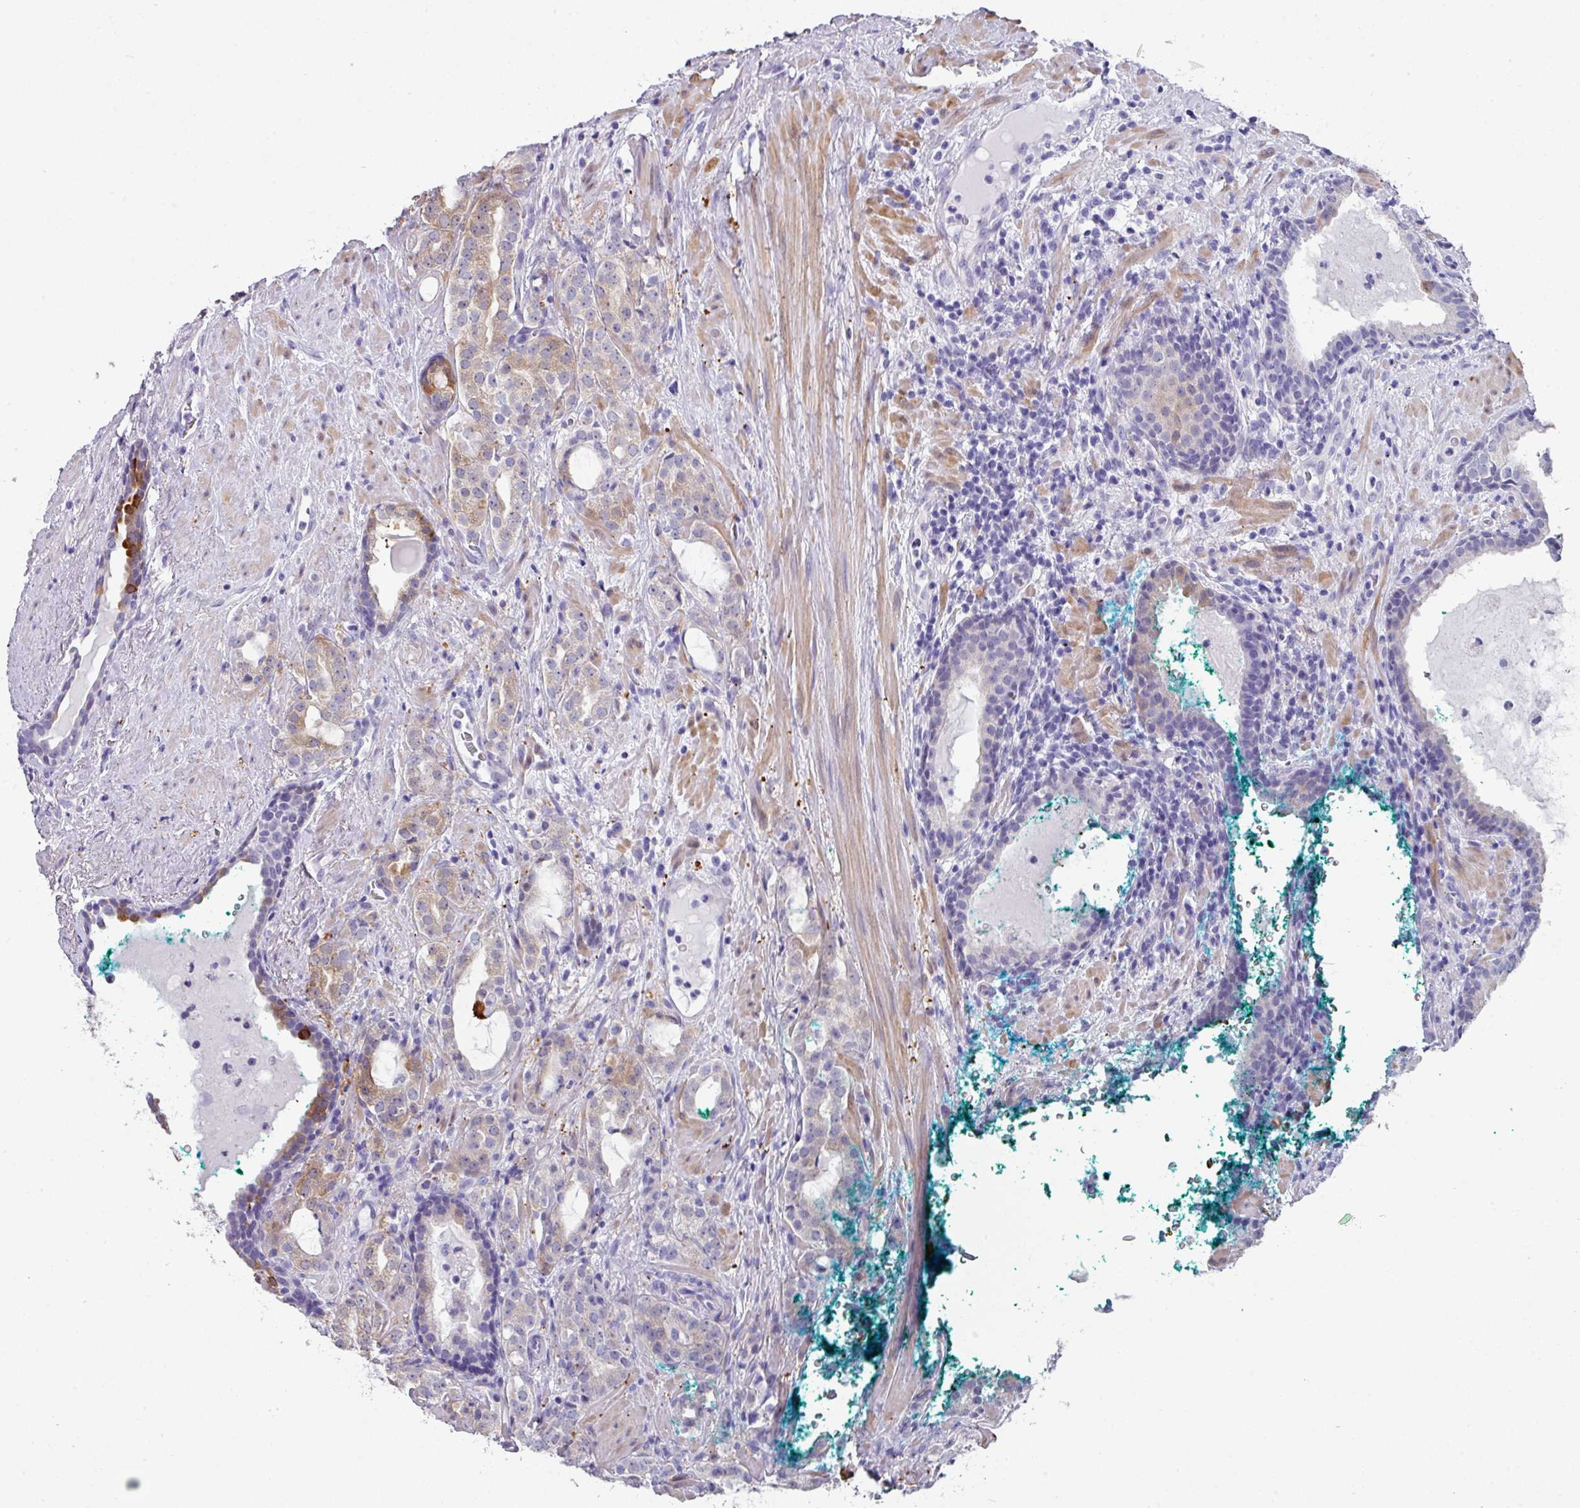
{"staining": {"intensity": "moderate", "quantity": "<25%", "location": "cytoplasmic/membranous"}, "tissue": "prostate cancer", "cell_type": "Tumor cells", "image_type": "cancer", "snomed": [{"axis": "morphology", "description": "Adenocarcinoma, High grade"}, {"axis": "topography", "description": "Prostate"}], "caption": "High-power microscopy captured an IHC image of prostate adenocarcinoma (high-grade), revealing moderate cytoplasmic/membranous positivity in about <25% of tumor cells. Using DAB (brown) and hematoxylin (blue) stains, captured at high magnification using brightfield microscopy.", "gene": "PEX10", "patient": {"sex": "male", "age": 64}}